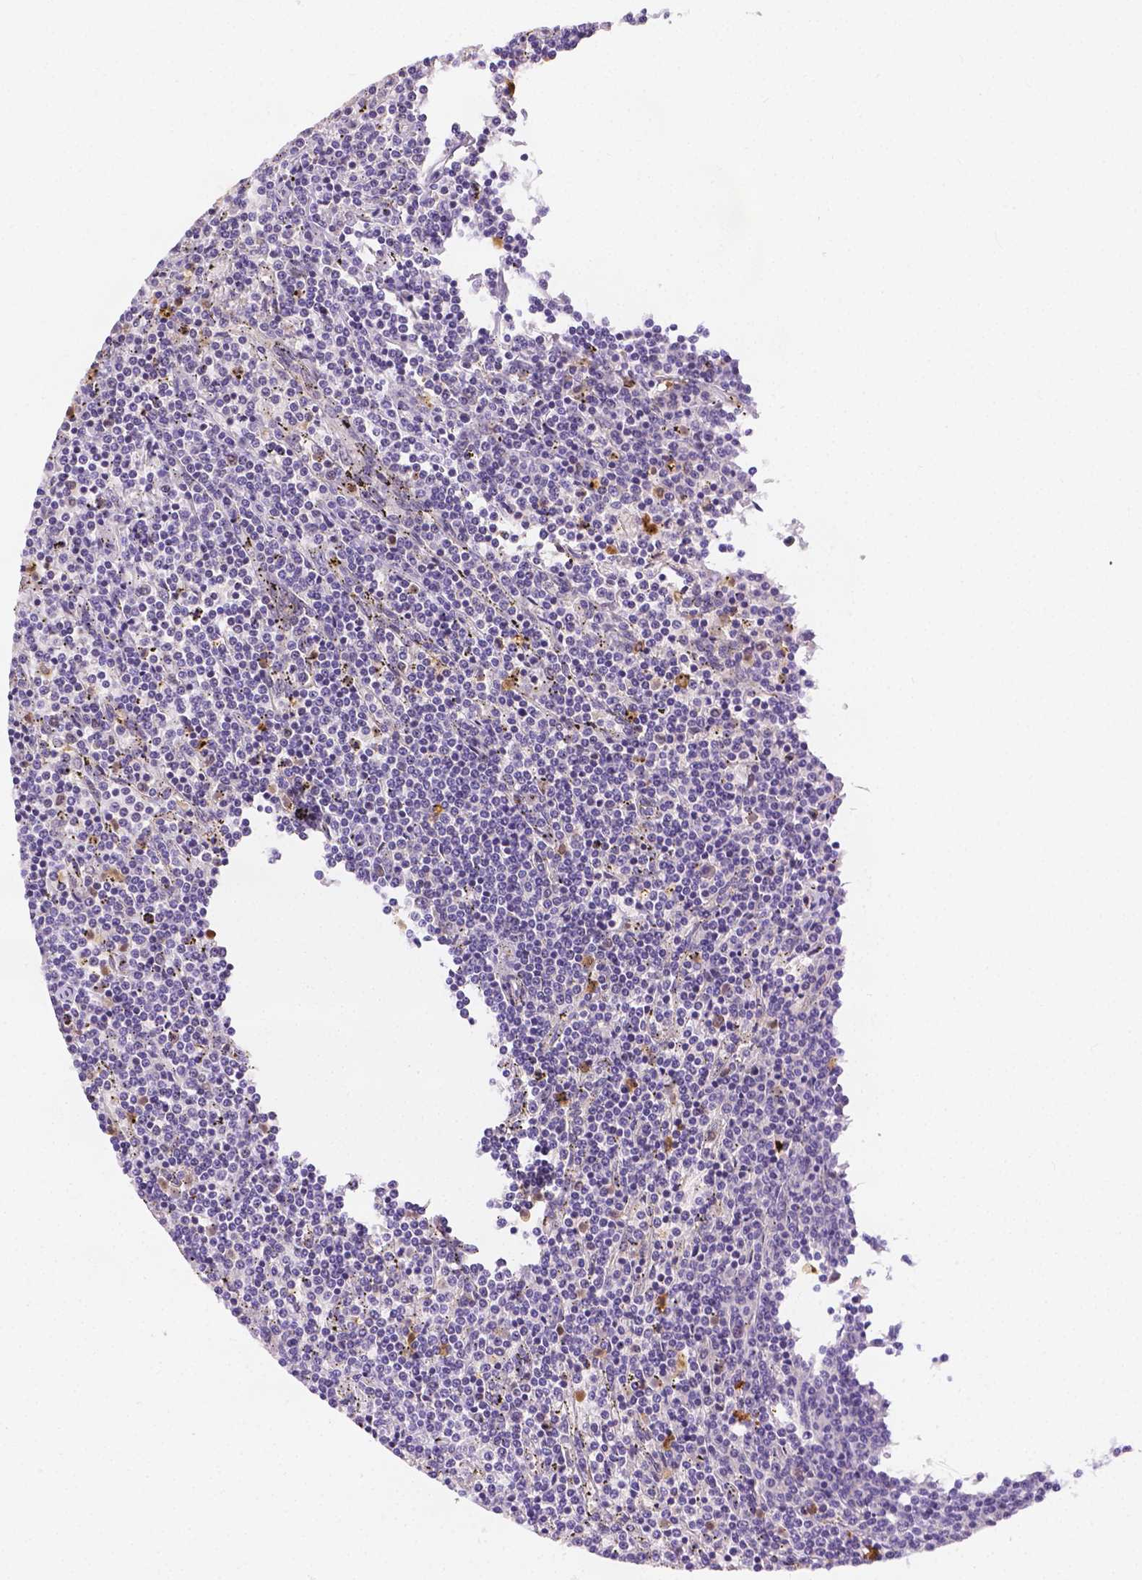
{"staining": {"intensity": "negative", "quantity": "none", "location": "none"}, "tissue": "lymphoma", "cell_type": "Tumor cells", "image_type": "cancer", "snomed": [{"axis": "morphology", "description": "Malignant lymphoma, non-Hodgkin's type, Low grade"}, {"axis": "topography", "description": "Spleen"}], "caption": "Immunohistochemistry (IHC) micrograph of neoplastic tissue: lymphoma stained with DAB displays no significant protein staining in tumor cells.", "gene": "ZNRD2", "patient": {"sex": "female", "age": 50}}